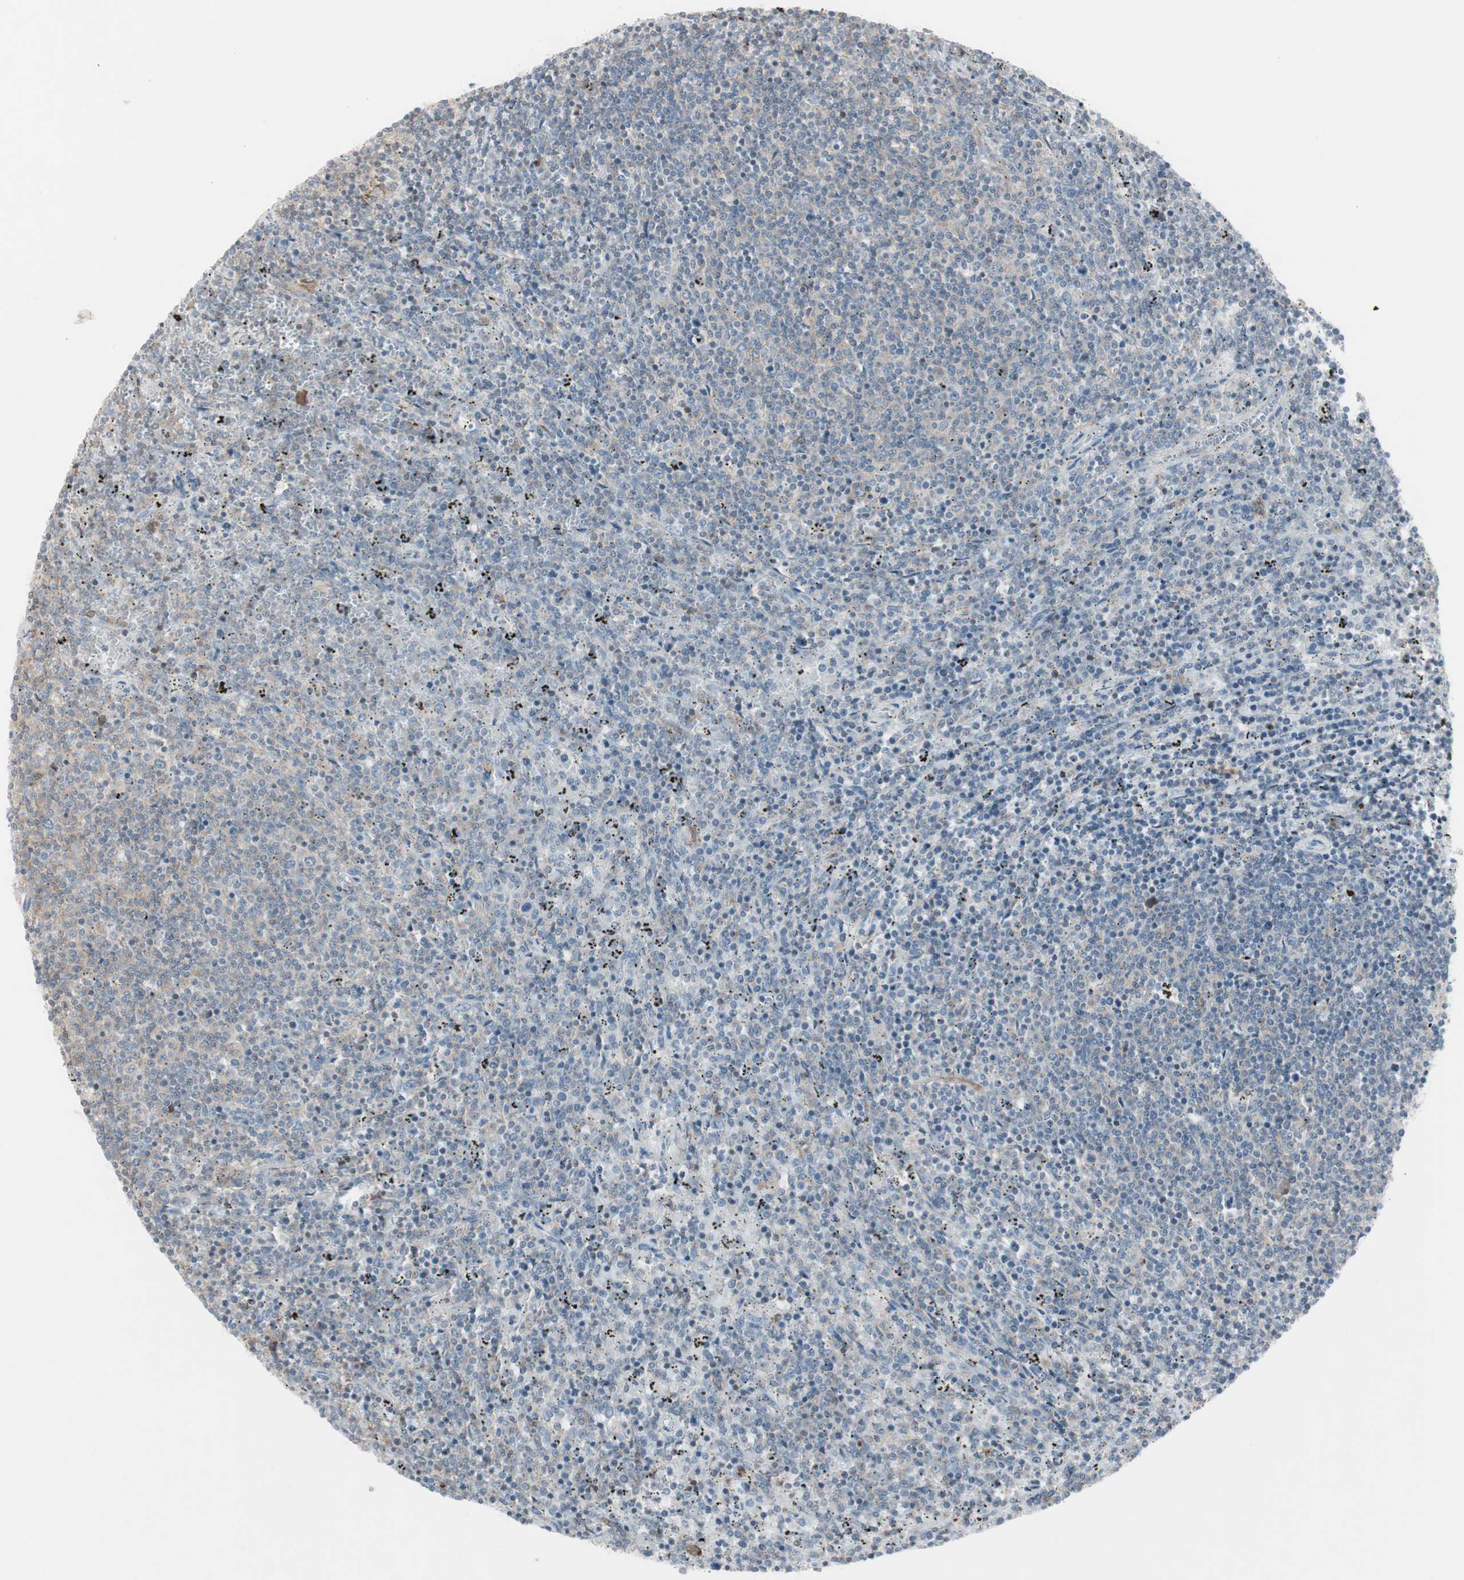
{"staining": {"intensity": "negative", "quantity": "none", "location": "none"}, "tissue": "lymphoma", "cell_type": "Tumor cells", "image_type": "cancer", "snomed": [{"axis": "morphology", "description": "Malignant lymphoma, non-Hodgkin's type, Low grade"}, {"axis": "topography", "description": "Spleen"}], "caption": "The immunohistochemistry histopathology image has no significant staining in tumor cells of lymphoma tissue. Nuclei are stained in blue.", "gene": "MAP4K4", "patient": {"sex": "female", "age": 50}}